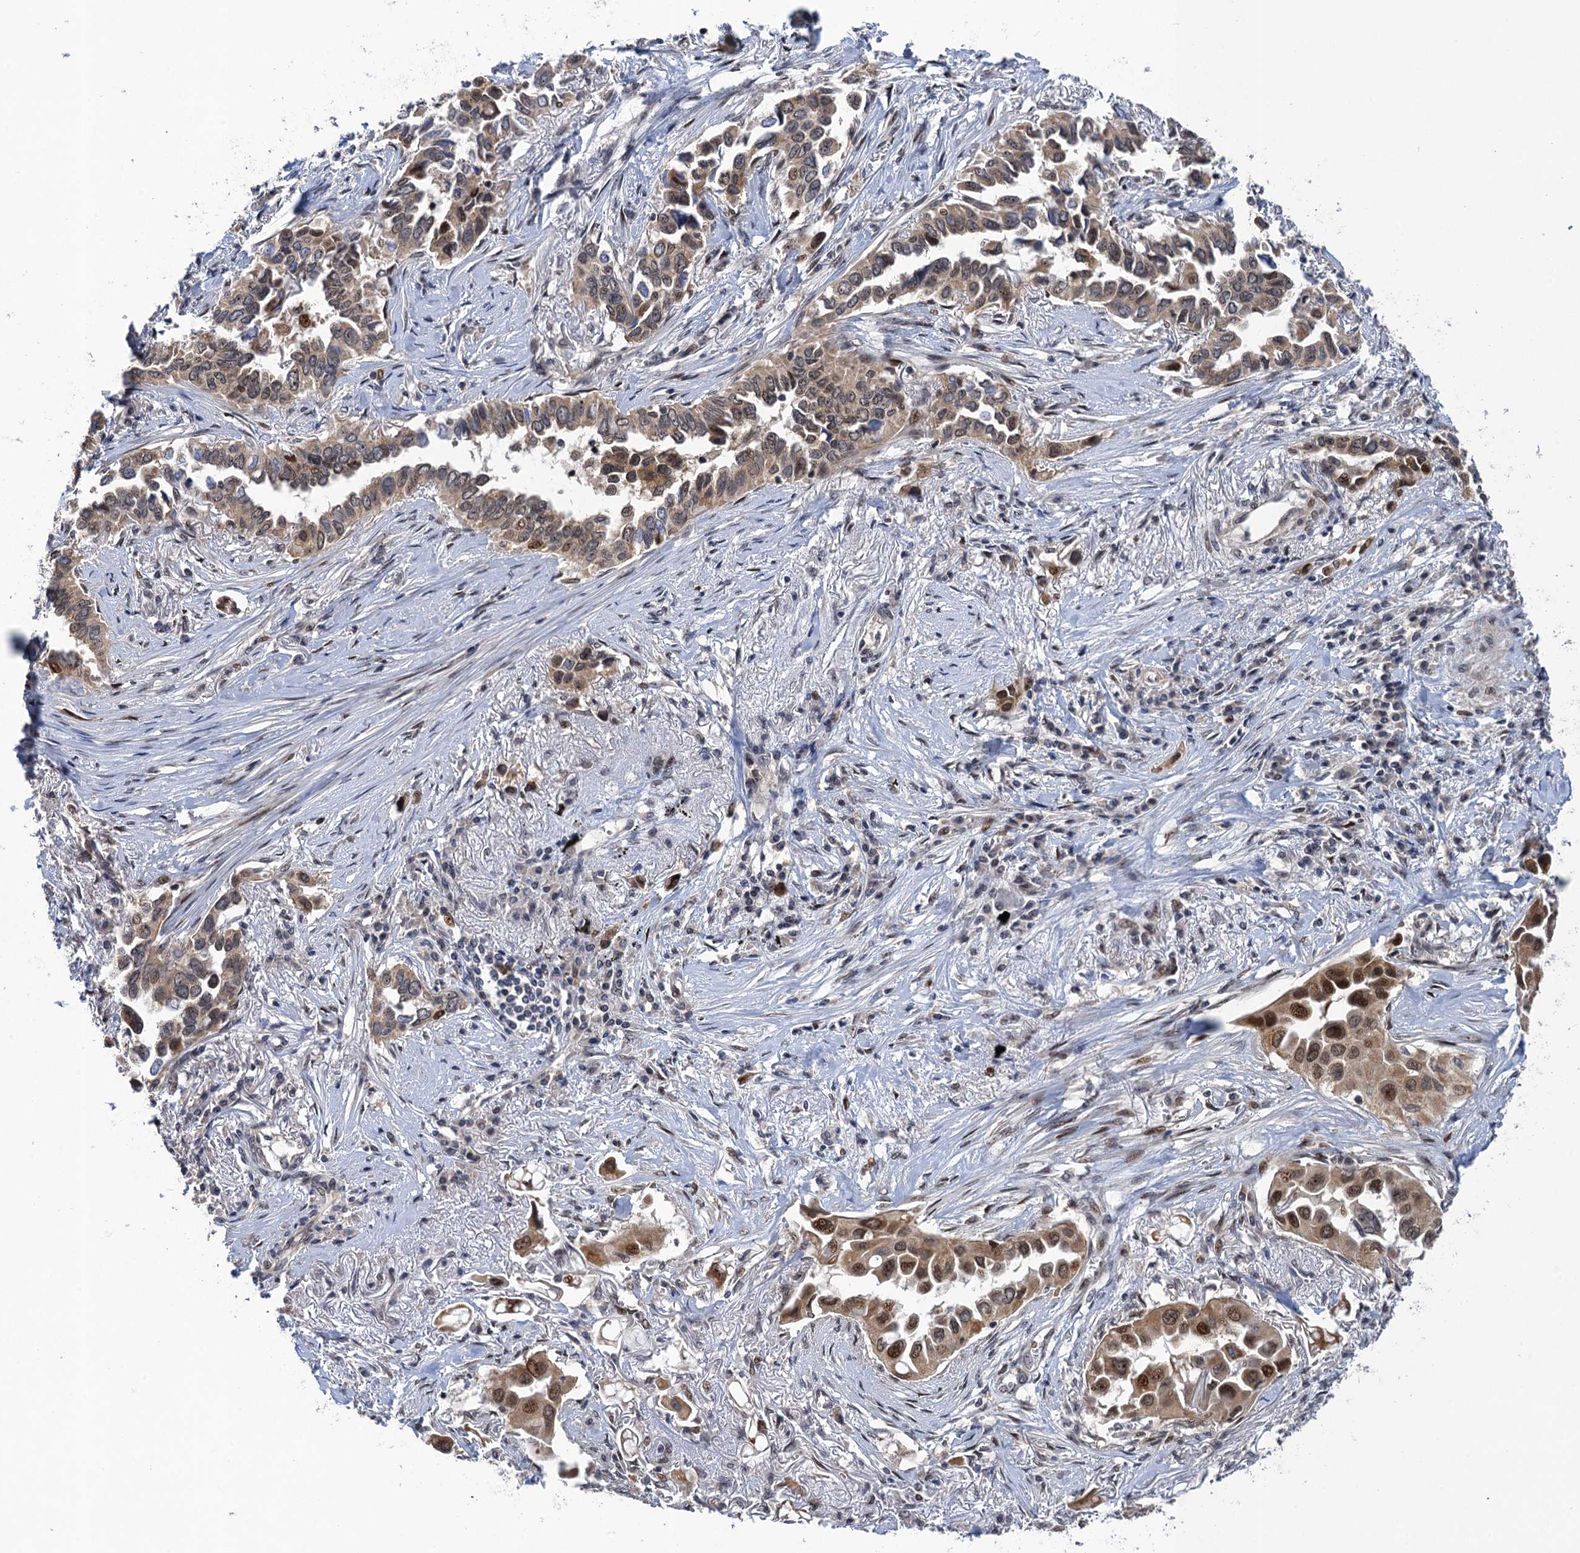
{"staining": {"intensity": "moderate", "quantity": "25%-75%", "location": "cytoplasmic/membranous,nuclear"}, "tissue": "lung cancer", "cell_type": "Tumor cells", "image_type": "cancer", "snomed": [{"axis": "morphology", "description": "Adenocarcinoma, NOS"}, {"axis": "topography", "description": "Lung"}], "caption": "Immunohistochemistry (DAB) staining of lung adenocarcinoma displays moderate cytoplasmic/membranous and nuclear protein staining in about 25%-75% of tumor cells.", "gene": "ZAR1L", "patient": {"sex": "female", "age": 76}}